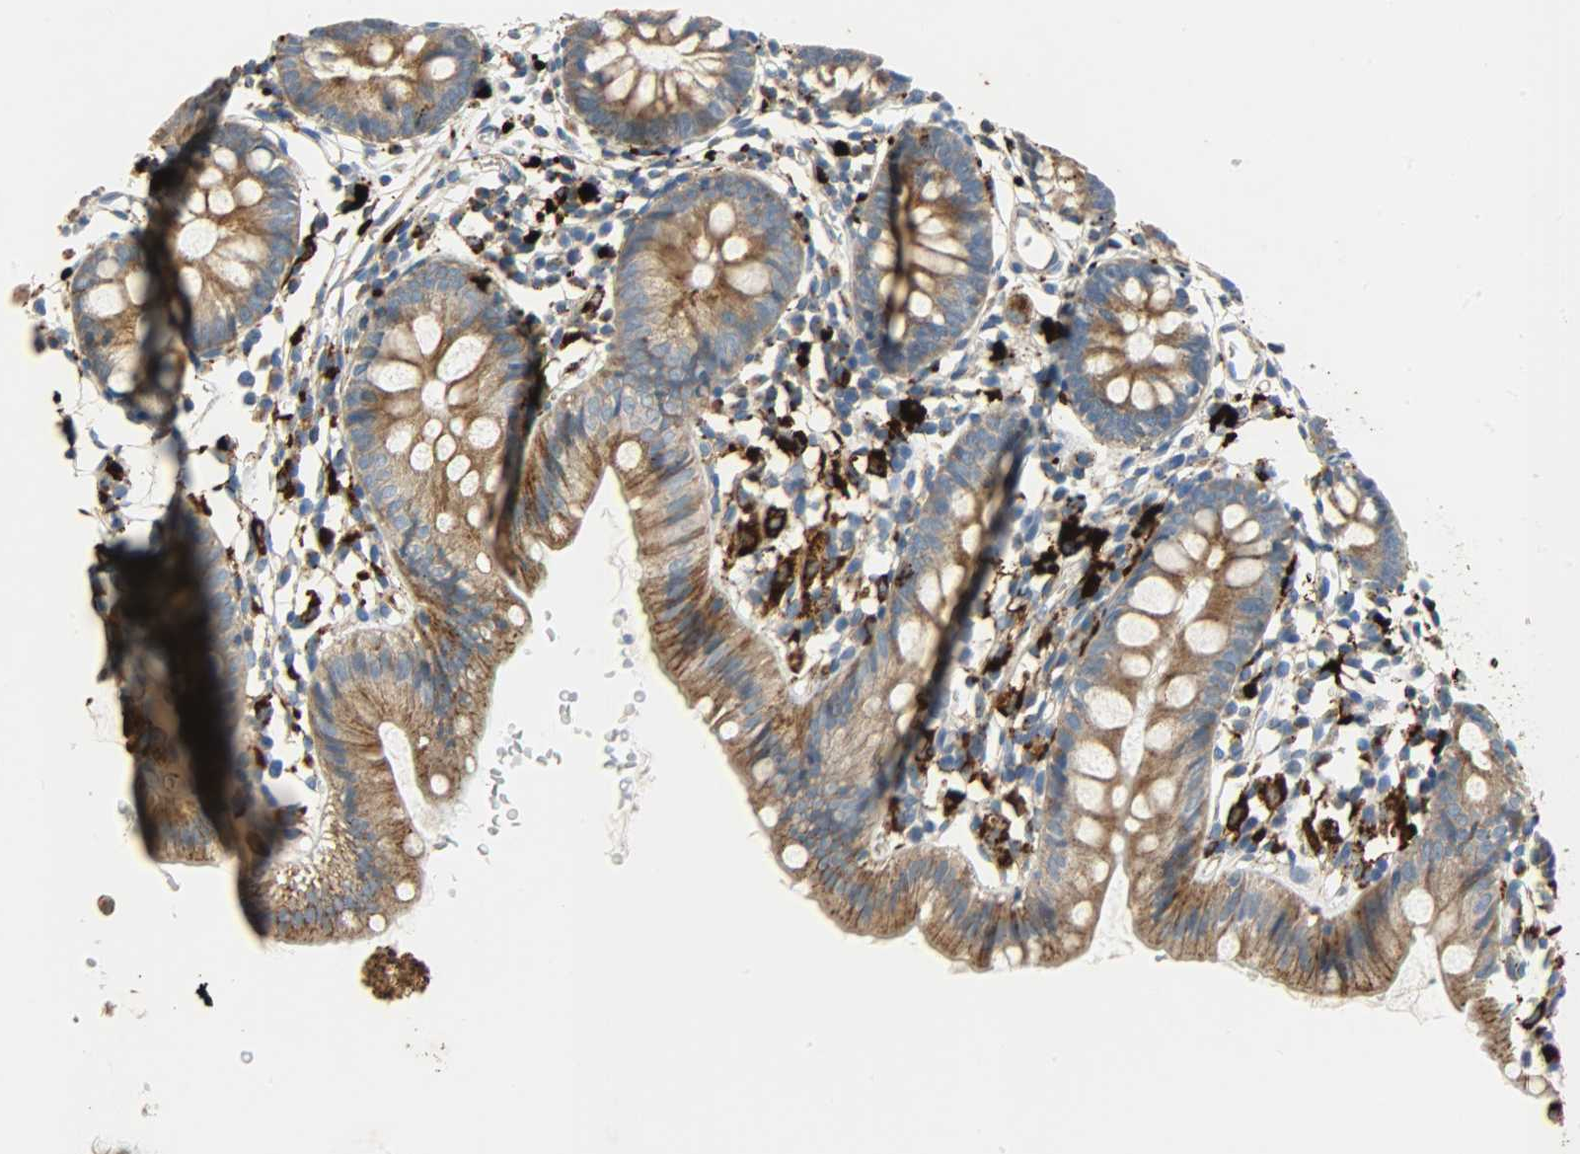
{"staining": {"intensity": "moderate", "quantity": ">75%", "location": "cytoplasmic/membranous"}, "tissue": "colon", "cell_type": "Glandular cells", "image_type": "normal", "snomed": [{"axis": "morphology", "description": "Normal tissue, NOS"}, {"axis": "topography", "description": "Colon"}], "caption": "Moderate cytoplasmic/membranous protein positivity is identified in approximately >75% of glandular cells in colon. The staining was performed using DAB, with brown indicating positive protein expression. Nuclei are stained blue with hematoxylin.", "gene": "ASAH1", "patient": {"sex": "male", "age": 14}}